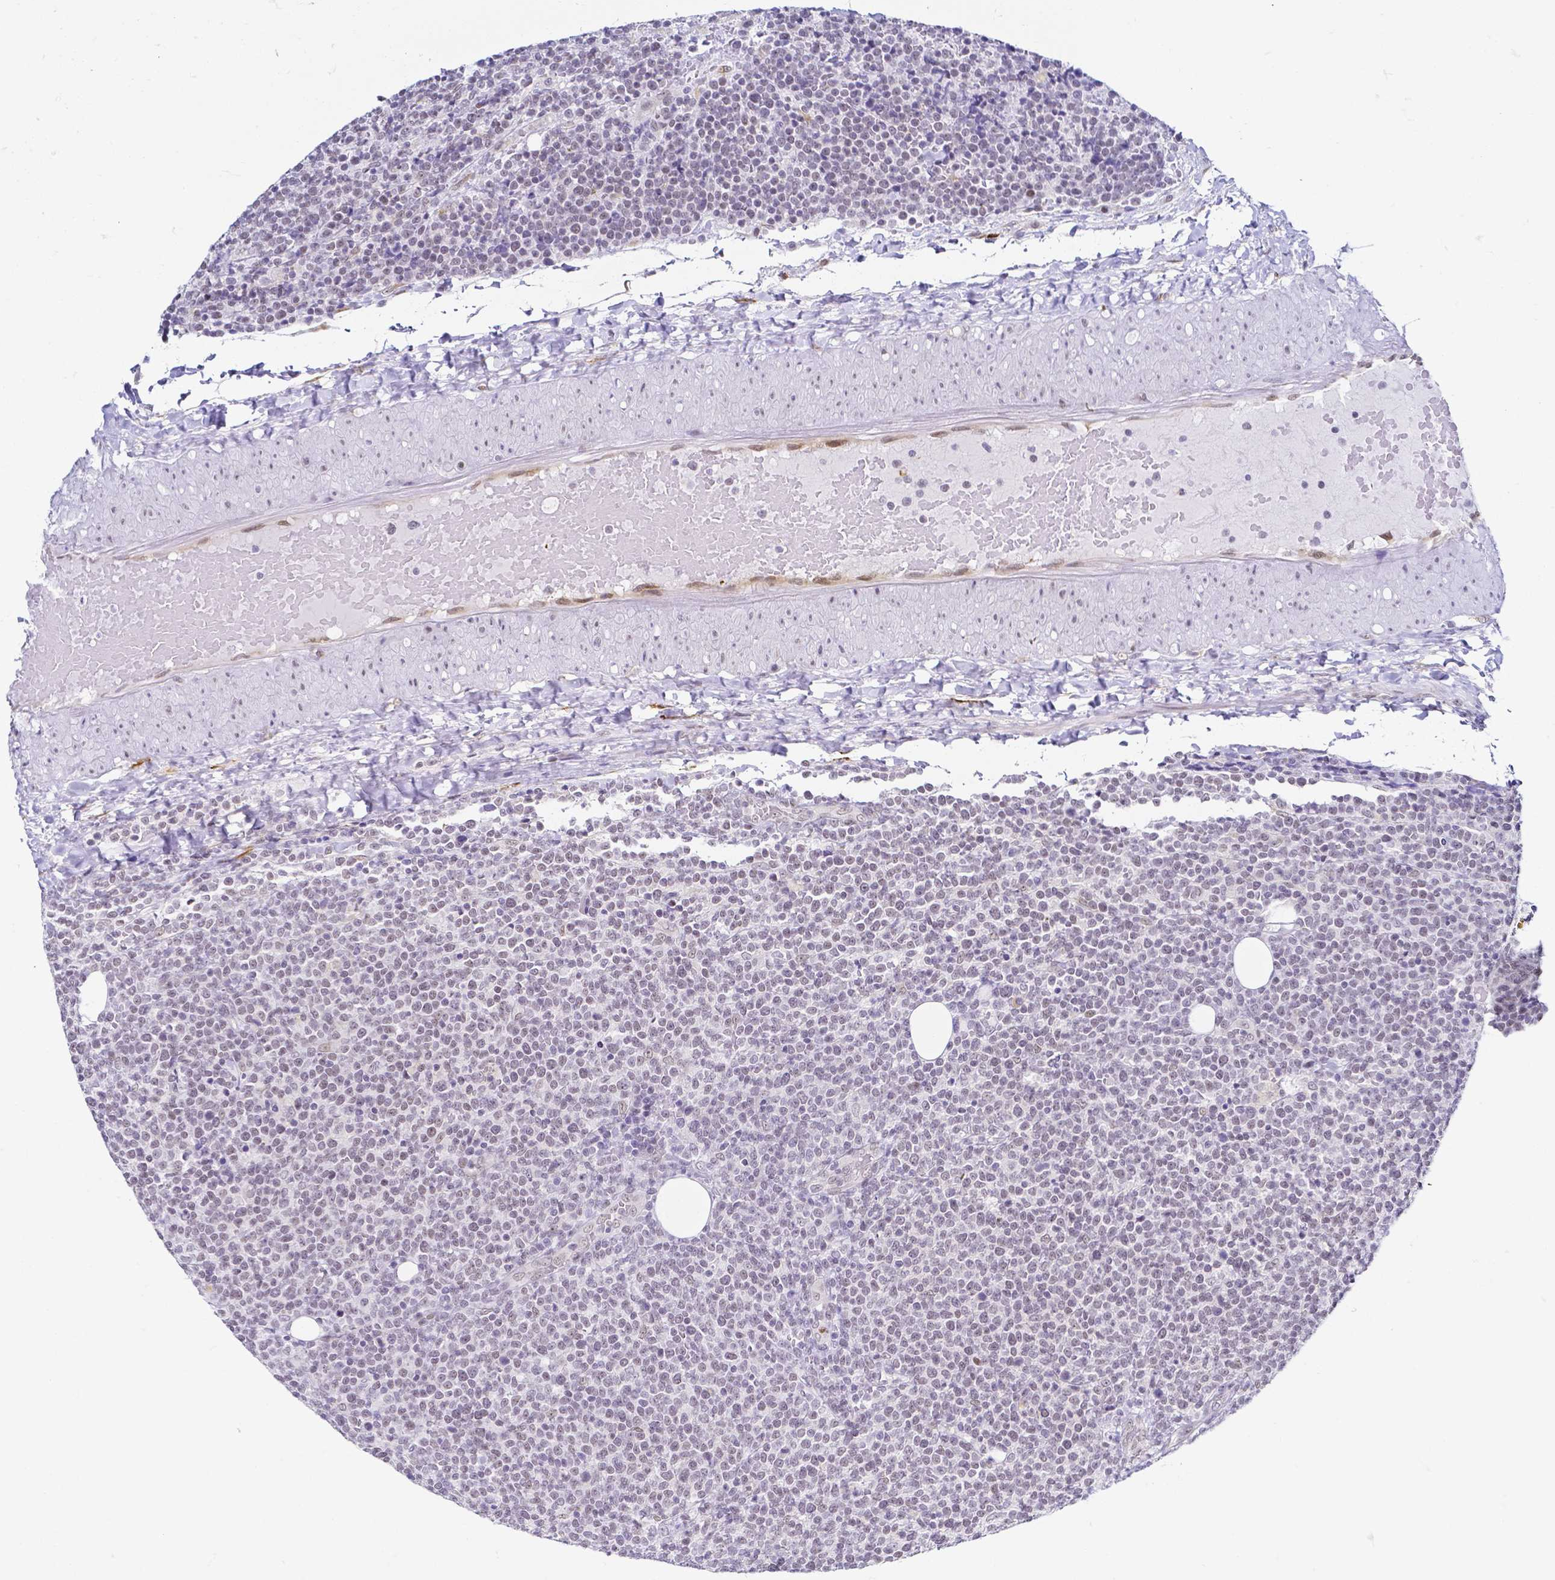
{"staining": {"intensity": "negative", "quantity": "none", "location": "none"}, "tissue": "lymphoma", "cell_type": "Tumor cells", "image_type": "cancer", "snomed": [{"axis": "morphology", "description": "Malignant lymphoma, non-Hodgkin's type, High grade"}, {"axis": "topography", "description": "Lymph node"}], "caption": "Tumor cells are negative for protein expression in human high-grade malignant lymphoma, non-Hodgkin's type. (Brightfield microscopy of DAB (3,3'-diaminobenzidine) immunohistochemistry at high magnification).", "gene": "FAM83G", "patient": {"sex": "male", "age": 61}}